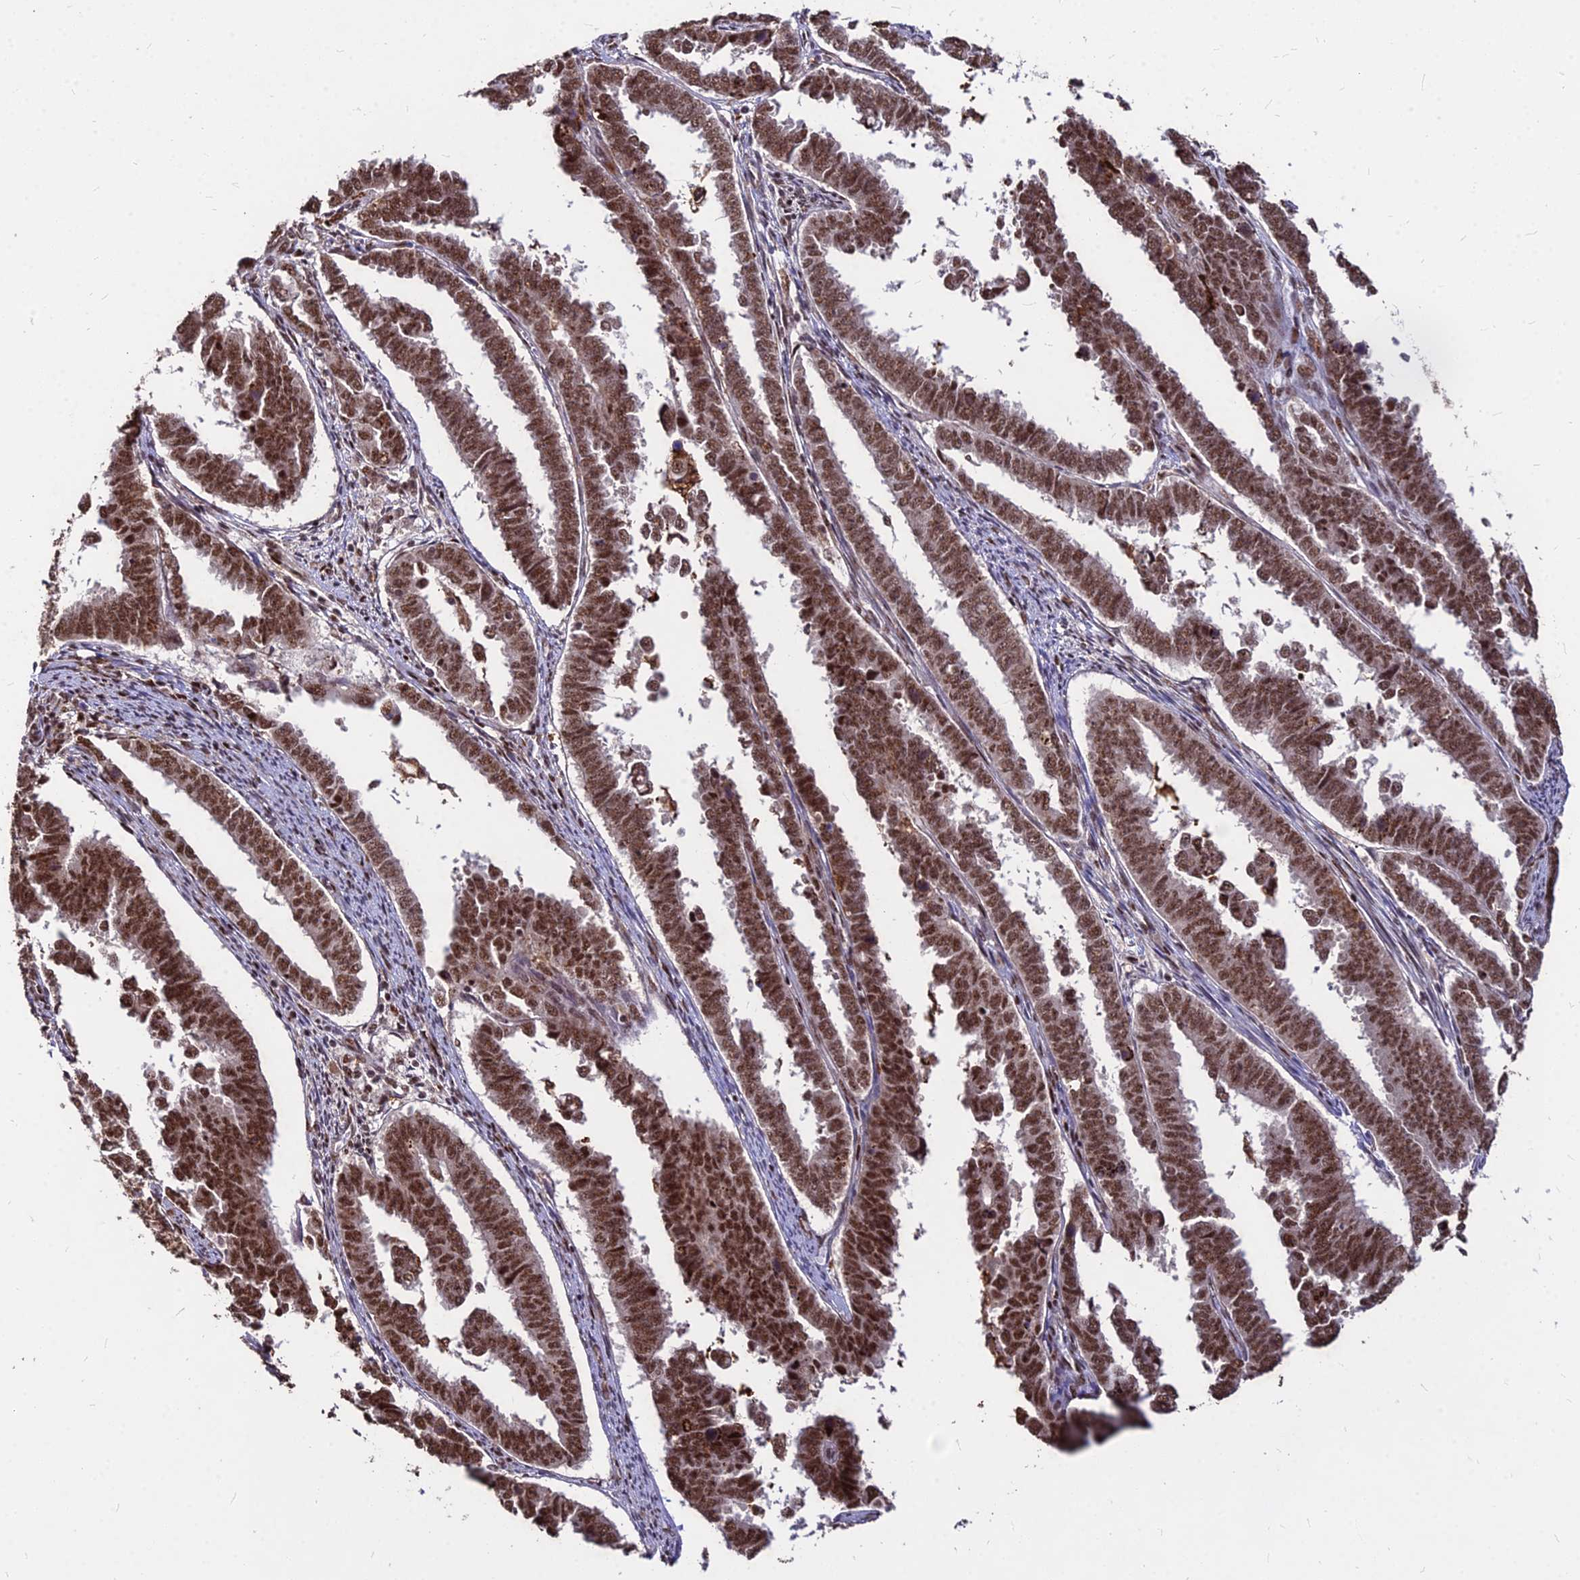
{"staining": {"intensity": "strong", "quantity": ">75%", "location": "nuclear"}, "tissue": "endometrial cancer", "cell_type": "Tumor cells", "image_type": "cancer", "snomed": [{"axis": "morphology", "description": "Adenocarcinoma, NOS"}, {"axis": "topography", "description": "Endometrium"}], "caption": "DAB immunohistochemical staining of human endometrial adenocarcinoma displays strong nuclear protein staining in approximately >75% of tumor cells.", "gene": "ZBED4", "patient": {"sex": "female", "age": 75}}